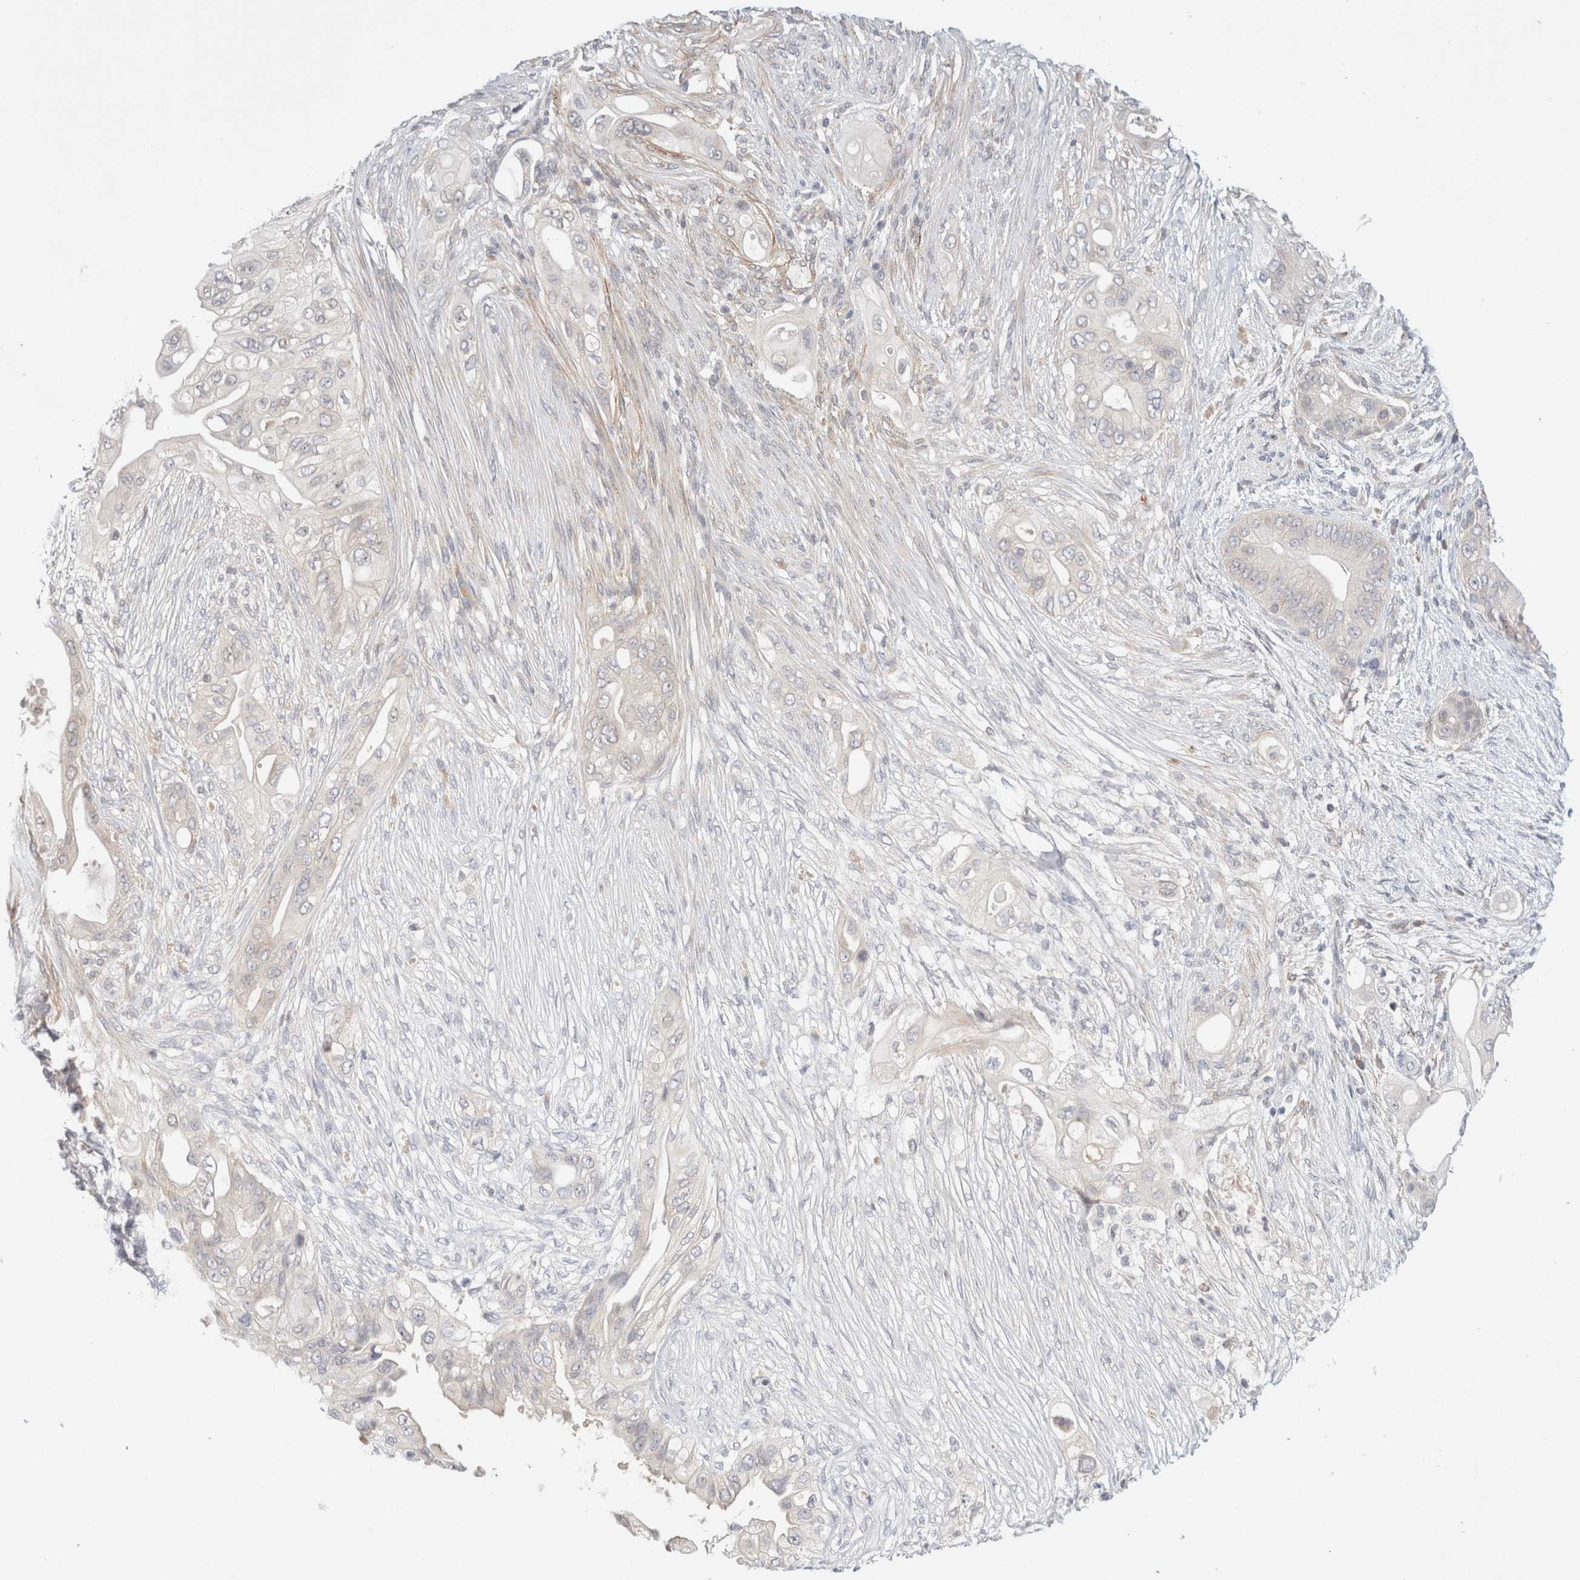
{"staining": {"intensity": "negative", "quantity": "none", "location": "none"}, "tissue": "pancreatic cancer", "cell_type": "Tumor cells", "image_type": "cancer", "snomed": [{"axis": "morphology", "description": "Adenocarcinoma, NOS"}, {"axis": "topography", "description": "Pancreas"}], "caption": "A micrograph of pancreatic cancer (adenocarcinoma) stained for a protein displays no brown staining in tumor cells.", "gene": "SPRTN", "patient": {"sex": "male", "age": 53}}